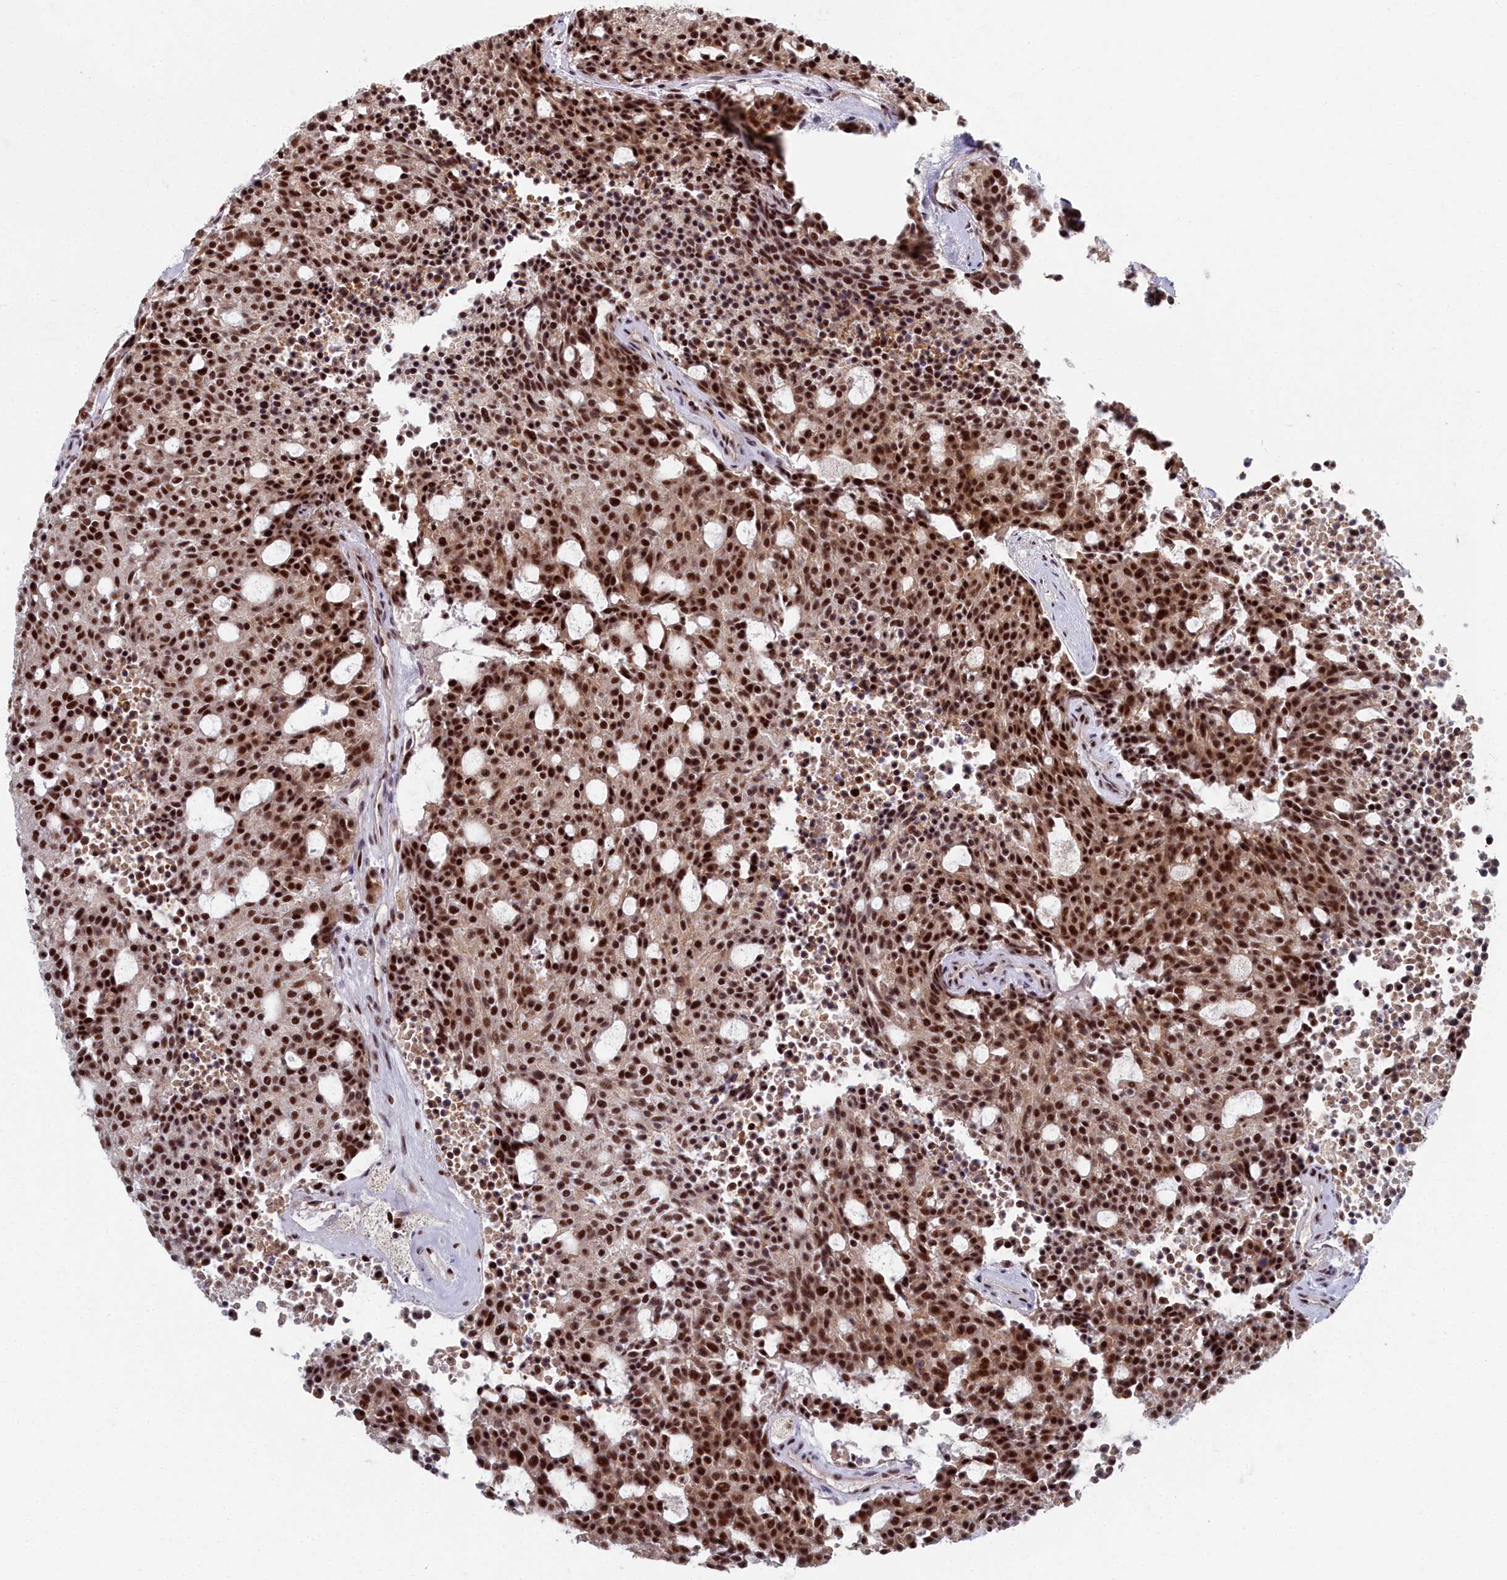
{"staining": {"intensity": "strong", "quantity": ">75%", "location": "nuclear"}, "tissue": "carcinoid", "cell_type": "Tumor cells", "image_type": "cancer", "snomed": [{"axis": "morphology", "description": "Carcinoid, malignant, NOS"}, {"axis": "topography", "description": "Pancreas"}], "caption": "Immunohistochemical staining of human carcinoid (malignant) reveals strong nuclear protein staining in approximately >75% of tumor cells. The staining is performed using DAB brown chromogen to label protein expression. The nuclei are counter-stained blue using hematoxylin.", "gene": "SF3B3", "patient": {"sex": "female", "age": 54}}